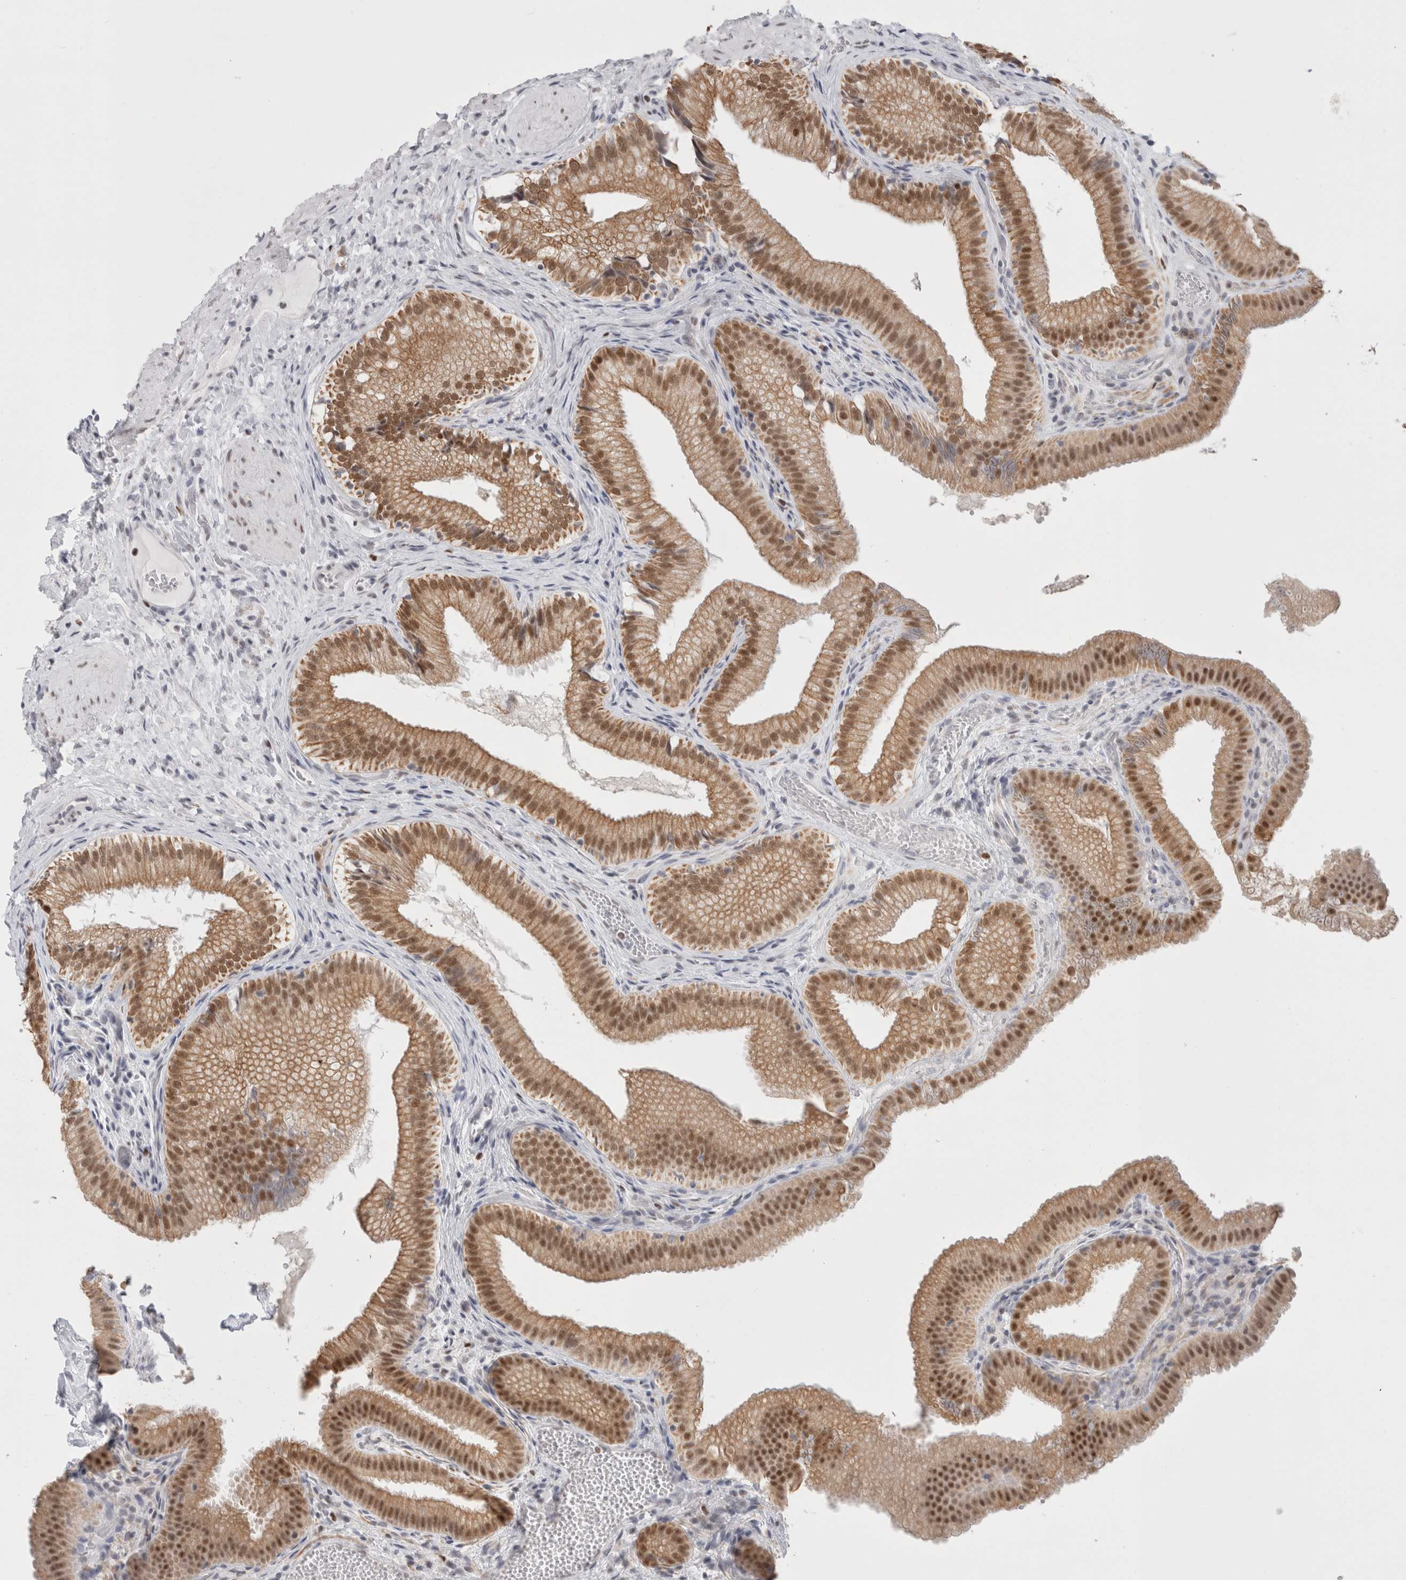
{"staining": {"intensity": "moderate", "quantity": ">75%", "location": "cytoplasmic/membranous,nuclear"}, "tissue": "gallbladder", "cell_type": "Glandular cells", "image_type": "normal", "snomed": [{"axis": "morphology", "description": "Normal tissue, NOS"}, {"axis": "topography", "description": "Gallbladder"}], "caption": "Benign gallbladder exhibits moderate cytoplasmic/membranous,nuclear positivity in about >75% of glandular cells.", "gene": "SMARCC1", "patient": {"sex": "female", "age": 30}}